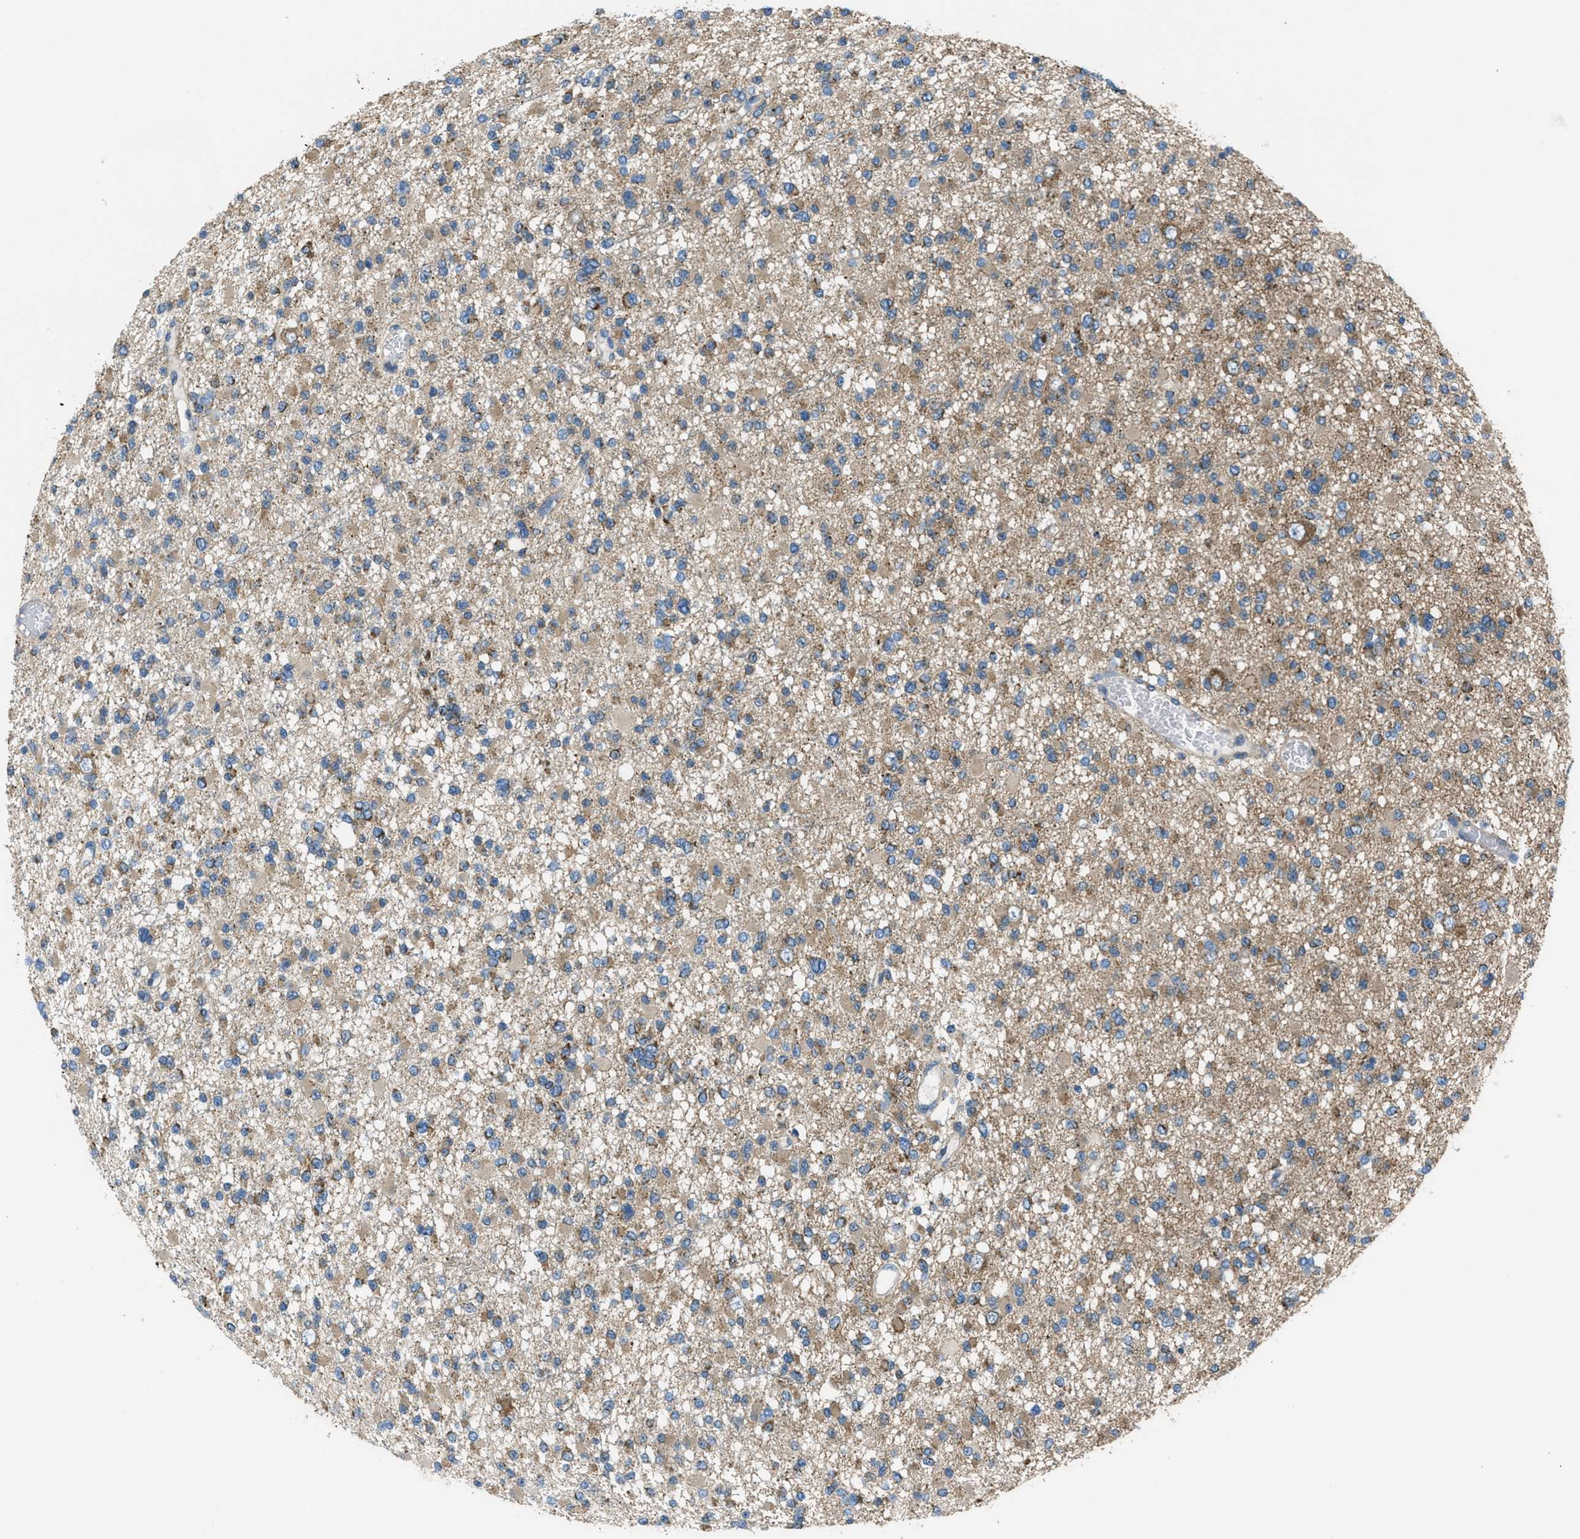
{"staining": {"intensity": "moderate", "quantity": ">75%", "location": "cytoplasmic/membranous"}, "tissue": "glioma", "cell_type": "Tumor cells", "image_type": "cancer", "snomed": [{"axis": "morphology", "description": "Glioma, malignant, Low grade"}, {"axis": "topography", "description": "Brain"}], "caption": "This is an image of immunohistochemistry staining of malignant glioma (low-grade), which shows moderate staining in the cytoplasmic/membranous of tumor cells.", "gene": "PIP5K1C", "patient": {"sex": "female", "age": 22}}